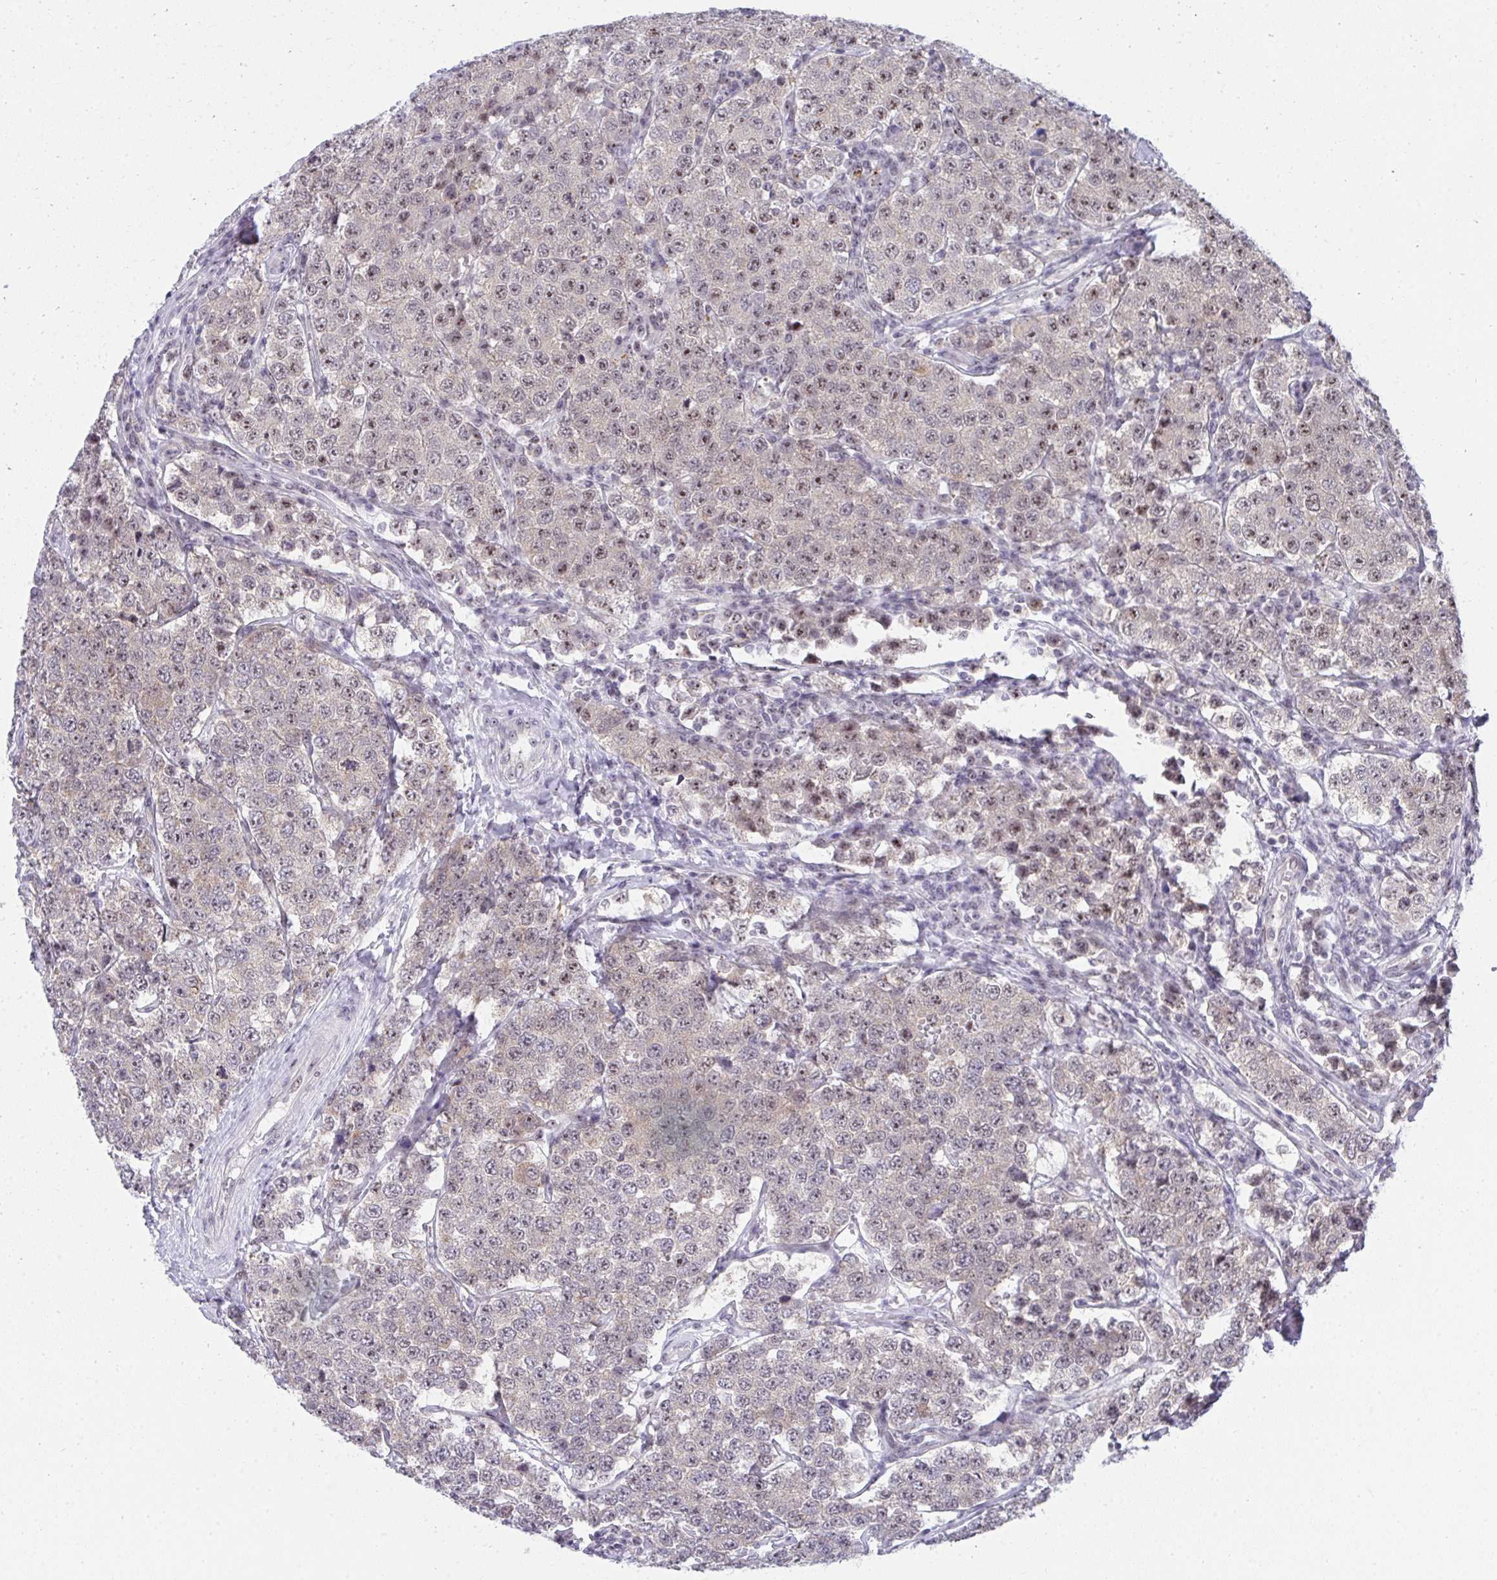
{"staining": {"intensity": "moderate", "quantity": "25%-75%", "location": "nuclear"}, "tissue": "testis cancer", "cell_type": "Tumor cells", "image_type": "cancer", "snomed": [{"axis": "morphology", "description": "Seminoma, NOS"}, {"axis": "topography", "description": "Testis"}], "caption": "Approximately 25%-75% of tumor cells in seminoma (testis) reveal moderate nuclear protein expression as visualized by brown immunohistochemical staining.", "gene": "HIRA", "patient": {"sex": "male", "age": 34}}